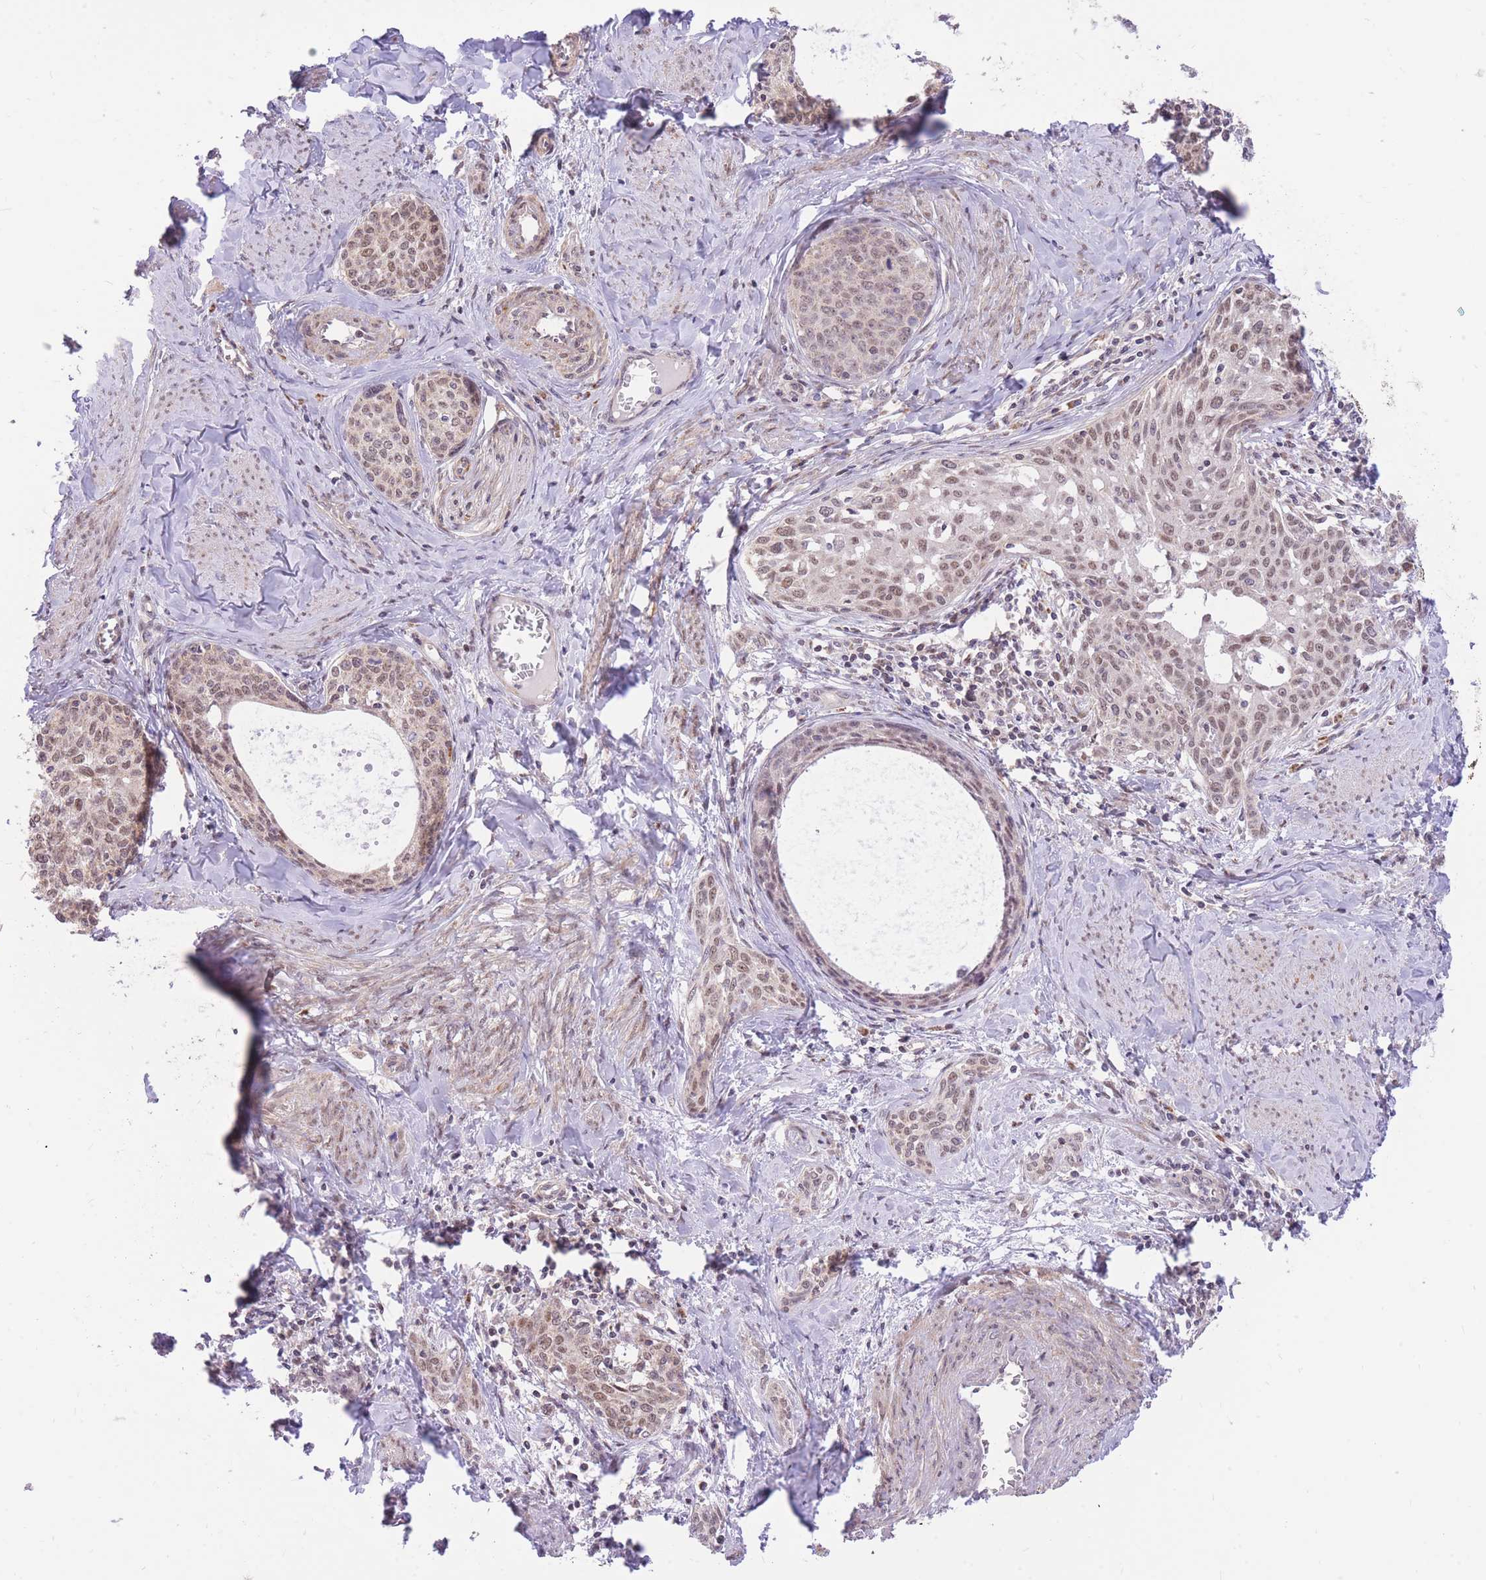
{"staining": {"intensity": "weak", "quantity": ">75%", "location": "nuclear"}, "tissue": "cervical cancer", "cell_type": "Tumor cells", "image_type": "cancer", "snomed": [{"axis": "morphology", "description": "Squamous cell carcinoma, NOS"}, {"axis": "morphology", "description": "Adenocarcinoma, NOS"}, {"axis": "topography", "description": "Cervix"}], "caption": "This is an image of immunohistochemistry staining of squamous cell carcinoma (cervical), which shows weak positivity in the nuclear of tumor cells.", "gene": "MINDY2", "patient": {"sex": "female", "age": 52}}